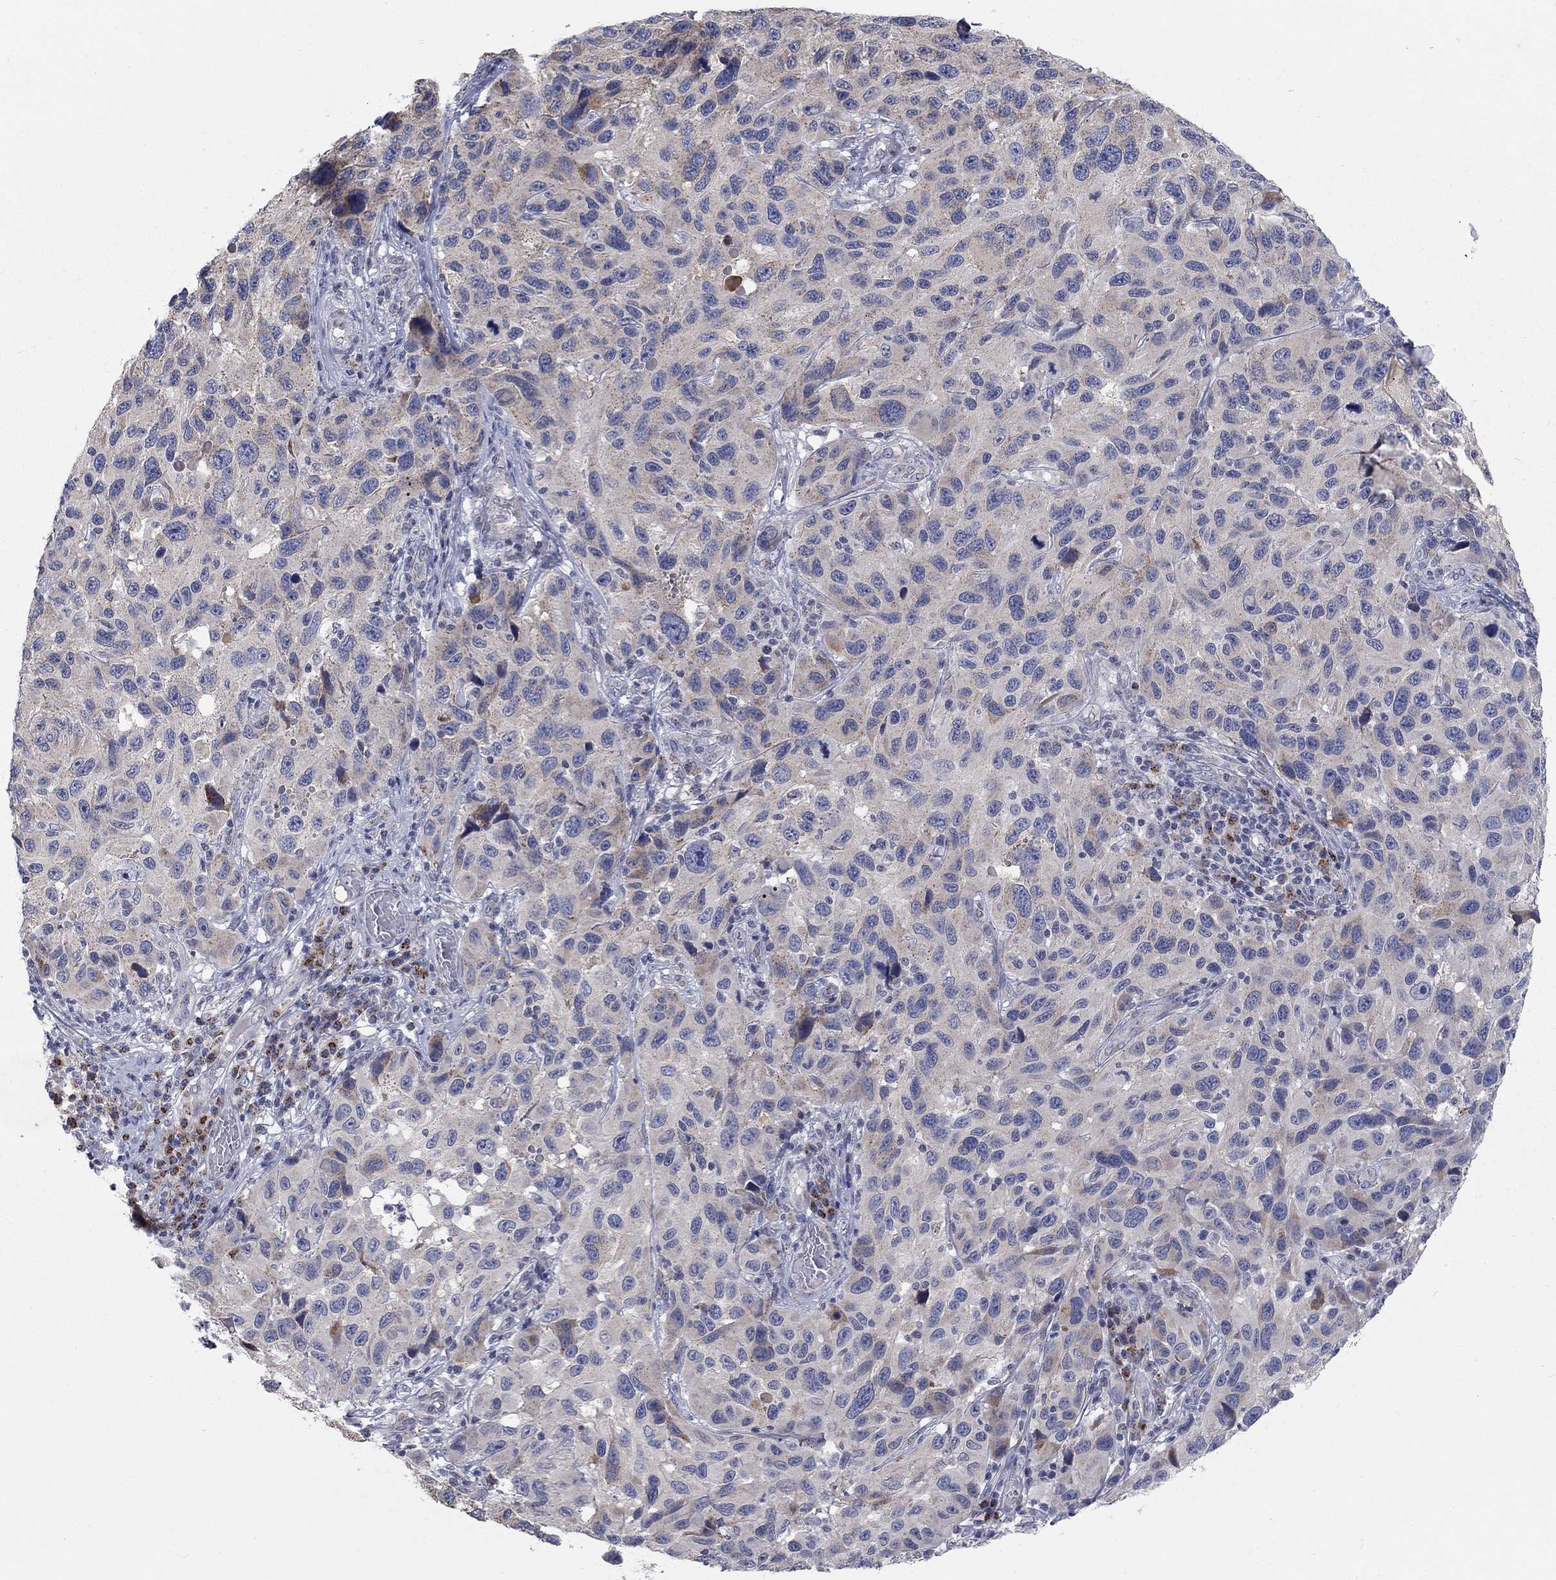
{"staining": {"intensity": "weak", "quantity": "<25%", "location": "cytoplasmic/membranous"}, "tissue": "melanoma", "cell_type": "Tumor cells", "image_type": "cancer", "snomed": [{"axis": "morphology", "description": "Malignant melanoma, NOS"}, {"axis": "topography", "description": "Skin"}], "caption": "Tumor cells show no significant expression in melanoma.", "gene": "PANK3", "patient": {"sex": "male", "age": 53}}